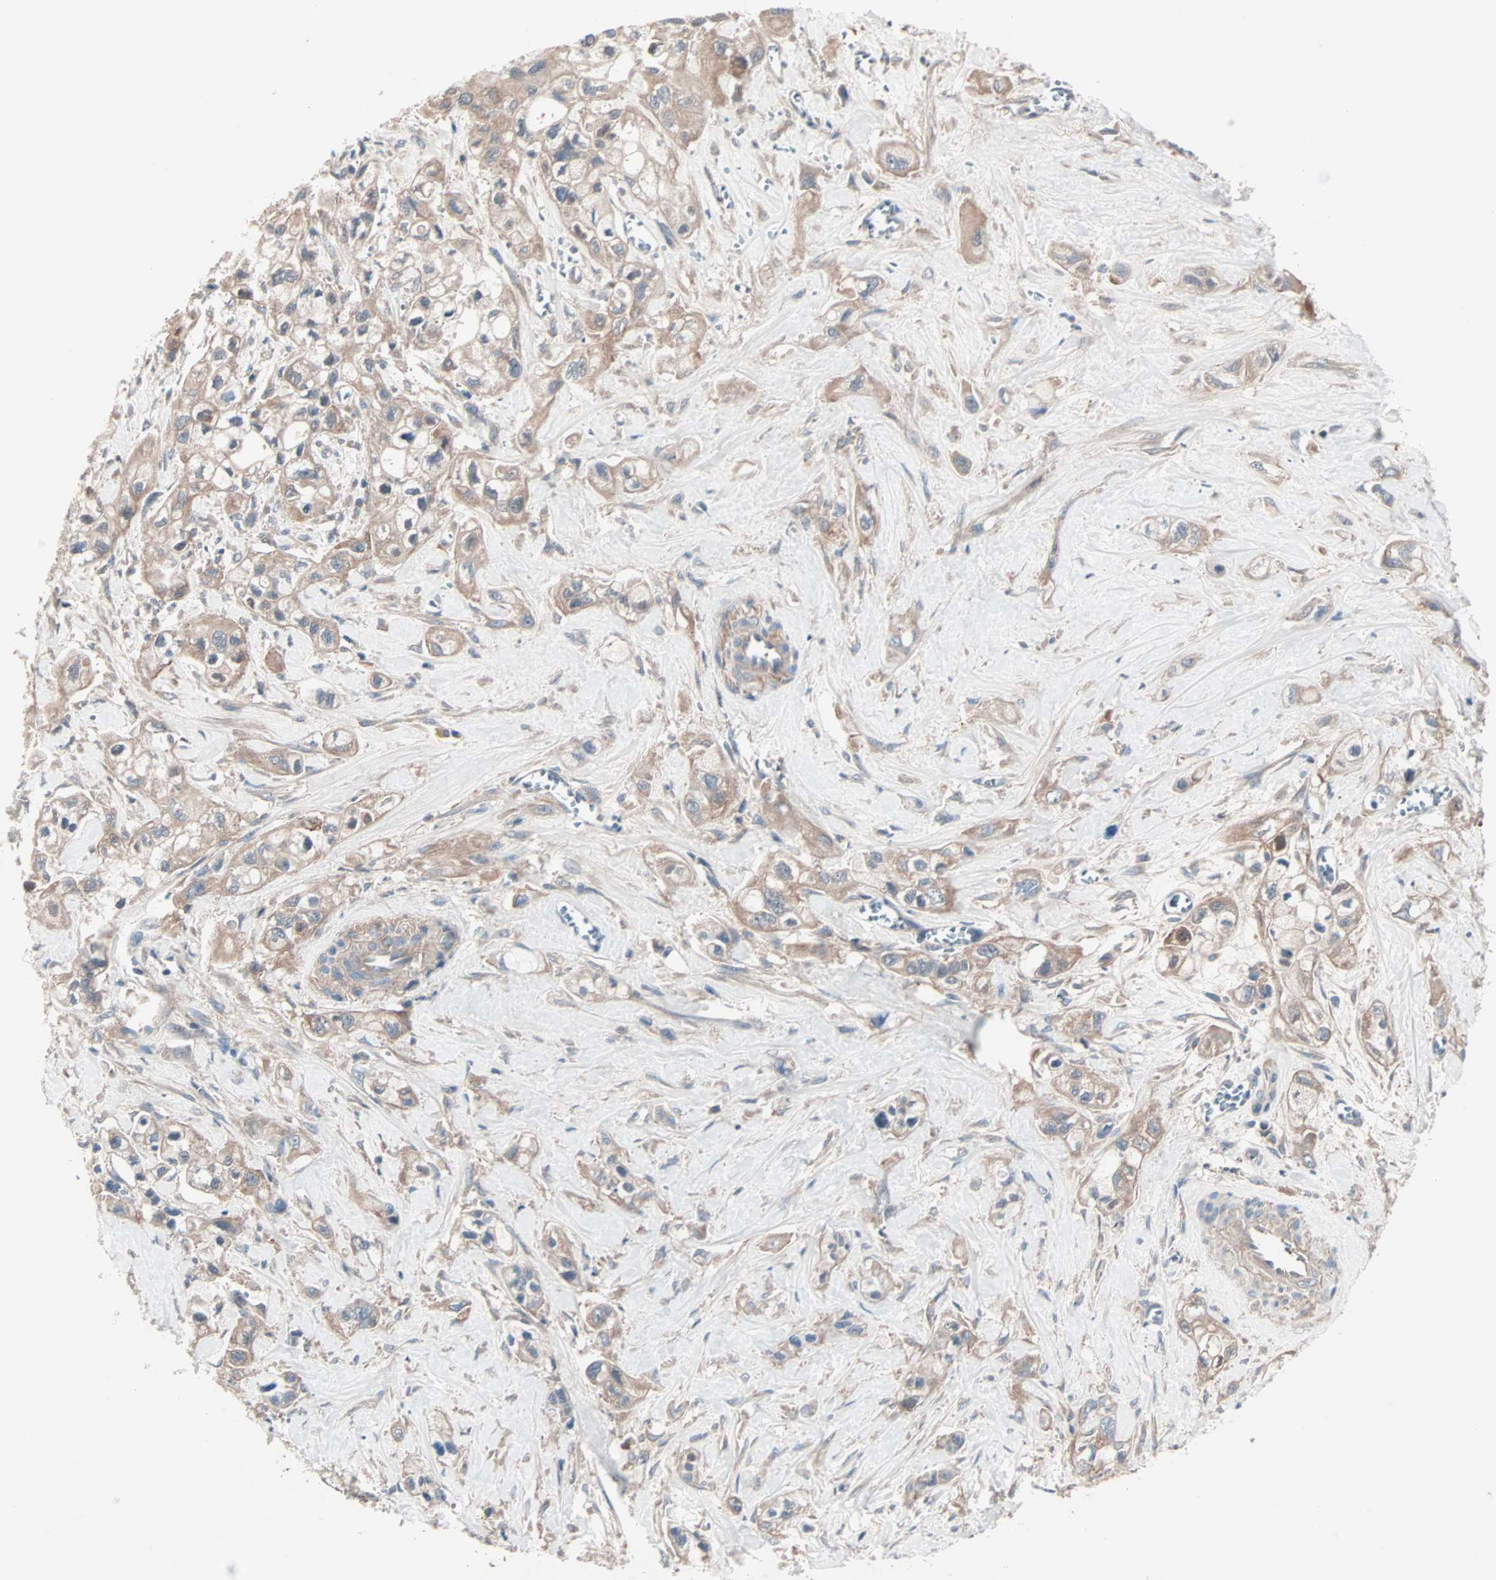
{"staining": {"intensity": "weak", "quantity": ">75%", "location": "cytoplasmic/membranous"}, "tissue": "pancreatic cancer", "cell_type": "Tumor cells", "image_type": "cancer", "snomed": [{"axis": "morphology", "description": "Adenocarcinoma, NOS"}, {"axis": "topography", "description": "Pancreas"}], "caption": "Pancreatic cancer tissue reveals weak cytoplasmic/membranous expression in approximately >75% of tumor cells, visualized by immunohistochemistry.", "gene": "CAD", "patient": {"sex": "male", "age": 74}}